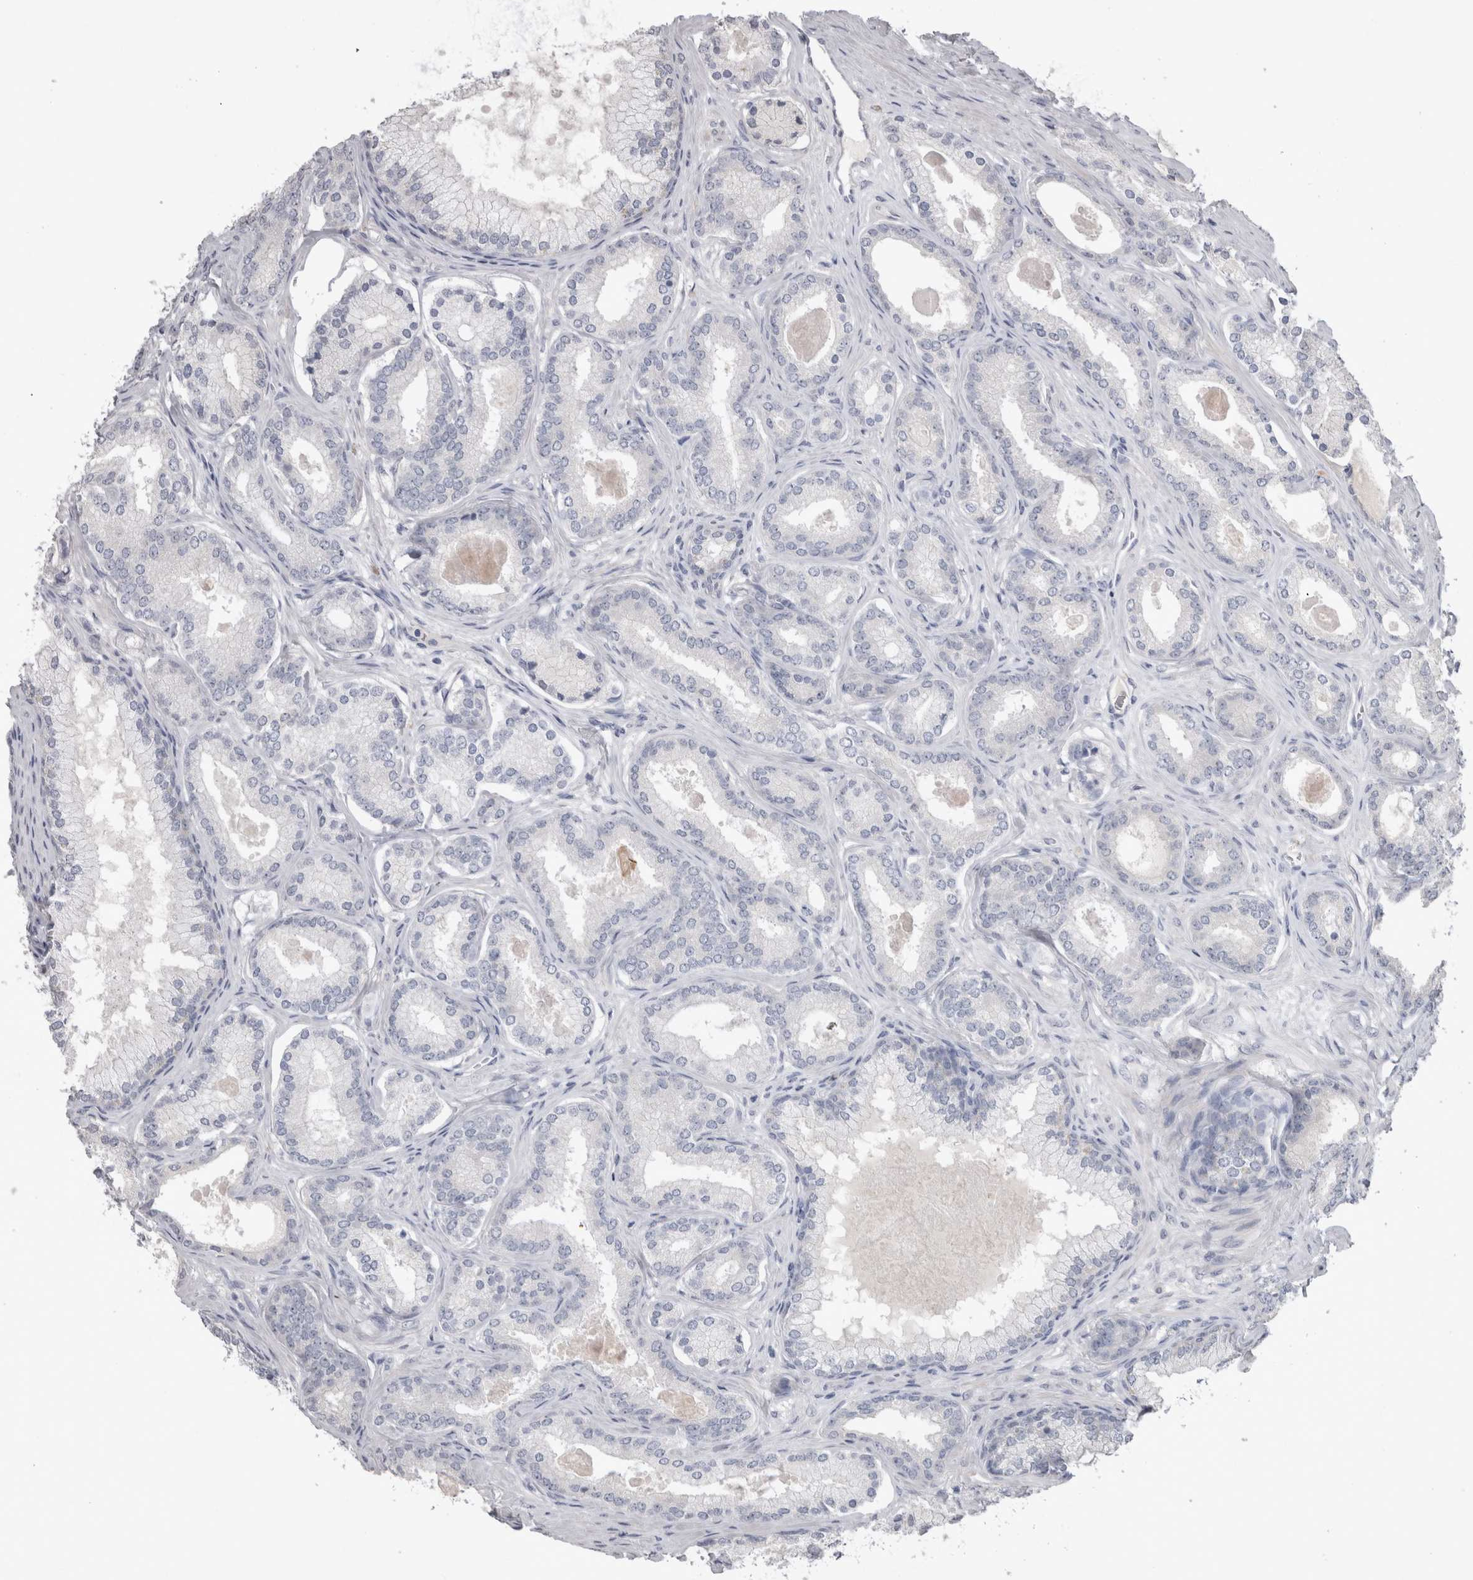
{"staining": {"intensity": "negative", "quantity": "none", "location": "none"}, "tissue": "prostate cancer", "cell_type": "Tumor cells", "image_type": "cancer", "snomed": [{"axis": "morphology", "description": "Adenocarcinoma, Low grade"}, {"axis": "topography", "description": "Prostate"}], "caption": "Tumor cells show no significant expression in prostate low-grade adenocarcinoma. (Brightfield microscopy of DAB immunohistochemistry (IHC) at high magnification).", "gene": "ADAM2", "patient": {"sex": "male", "age": 70}}